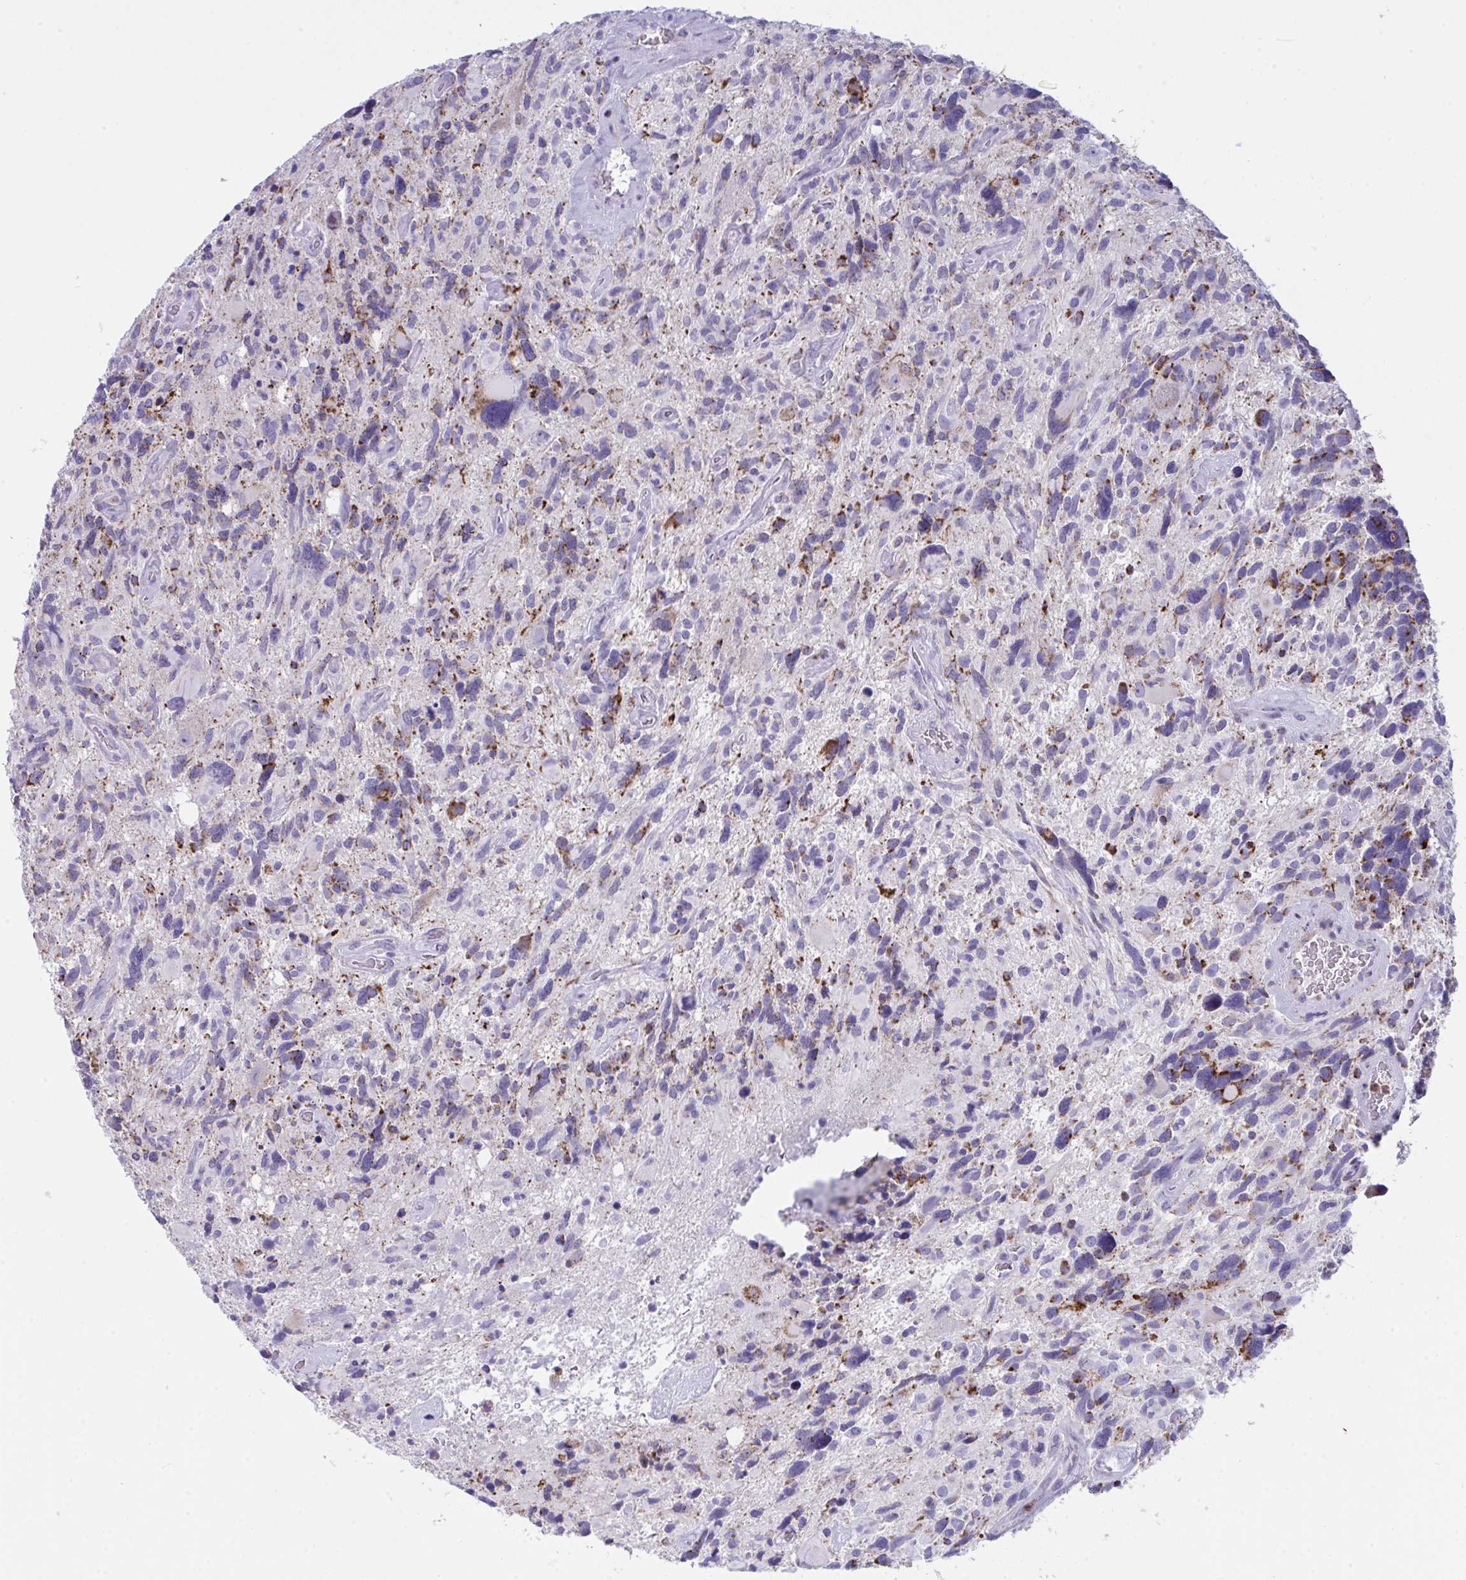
{"staining": {"intensity": "strong", "quantity": "<25%", "location": "cytoplasmic/membranous"}, "tissue": "glioma", "cell_type": "Tumor cells", "image_type": "cancer", "snomed": [{"axis": "morphology", "description": "Glioma, malignant, High grade"}, {"axis": "topography", "description": "Brain"}], "caption": "Protein expression analysis of glioma reveals strong cytoplasmic/membranous expression in about <25% of tumor cells.", "gene": "PLA2G12B", "patient": {"sex": "male", "age": 49}}